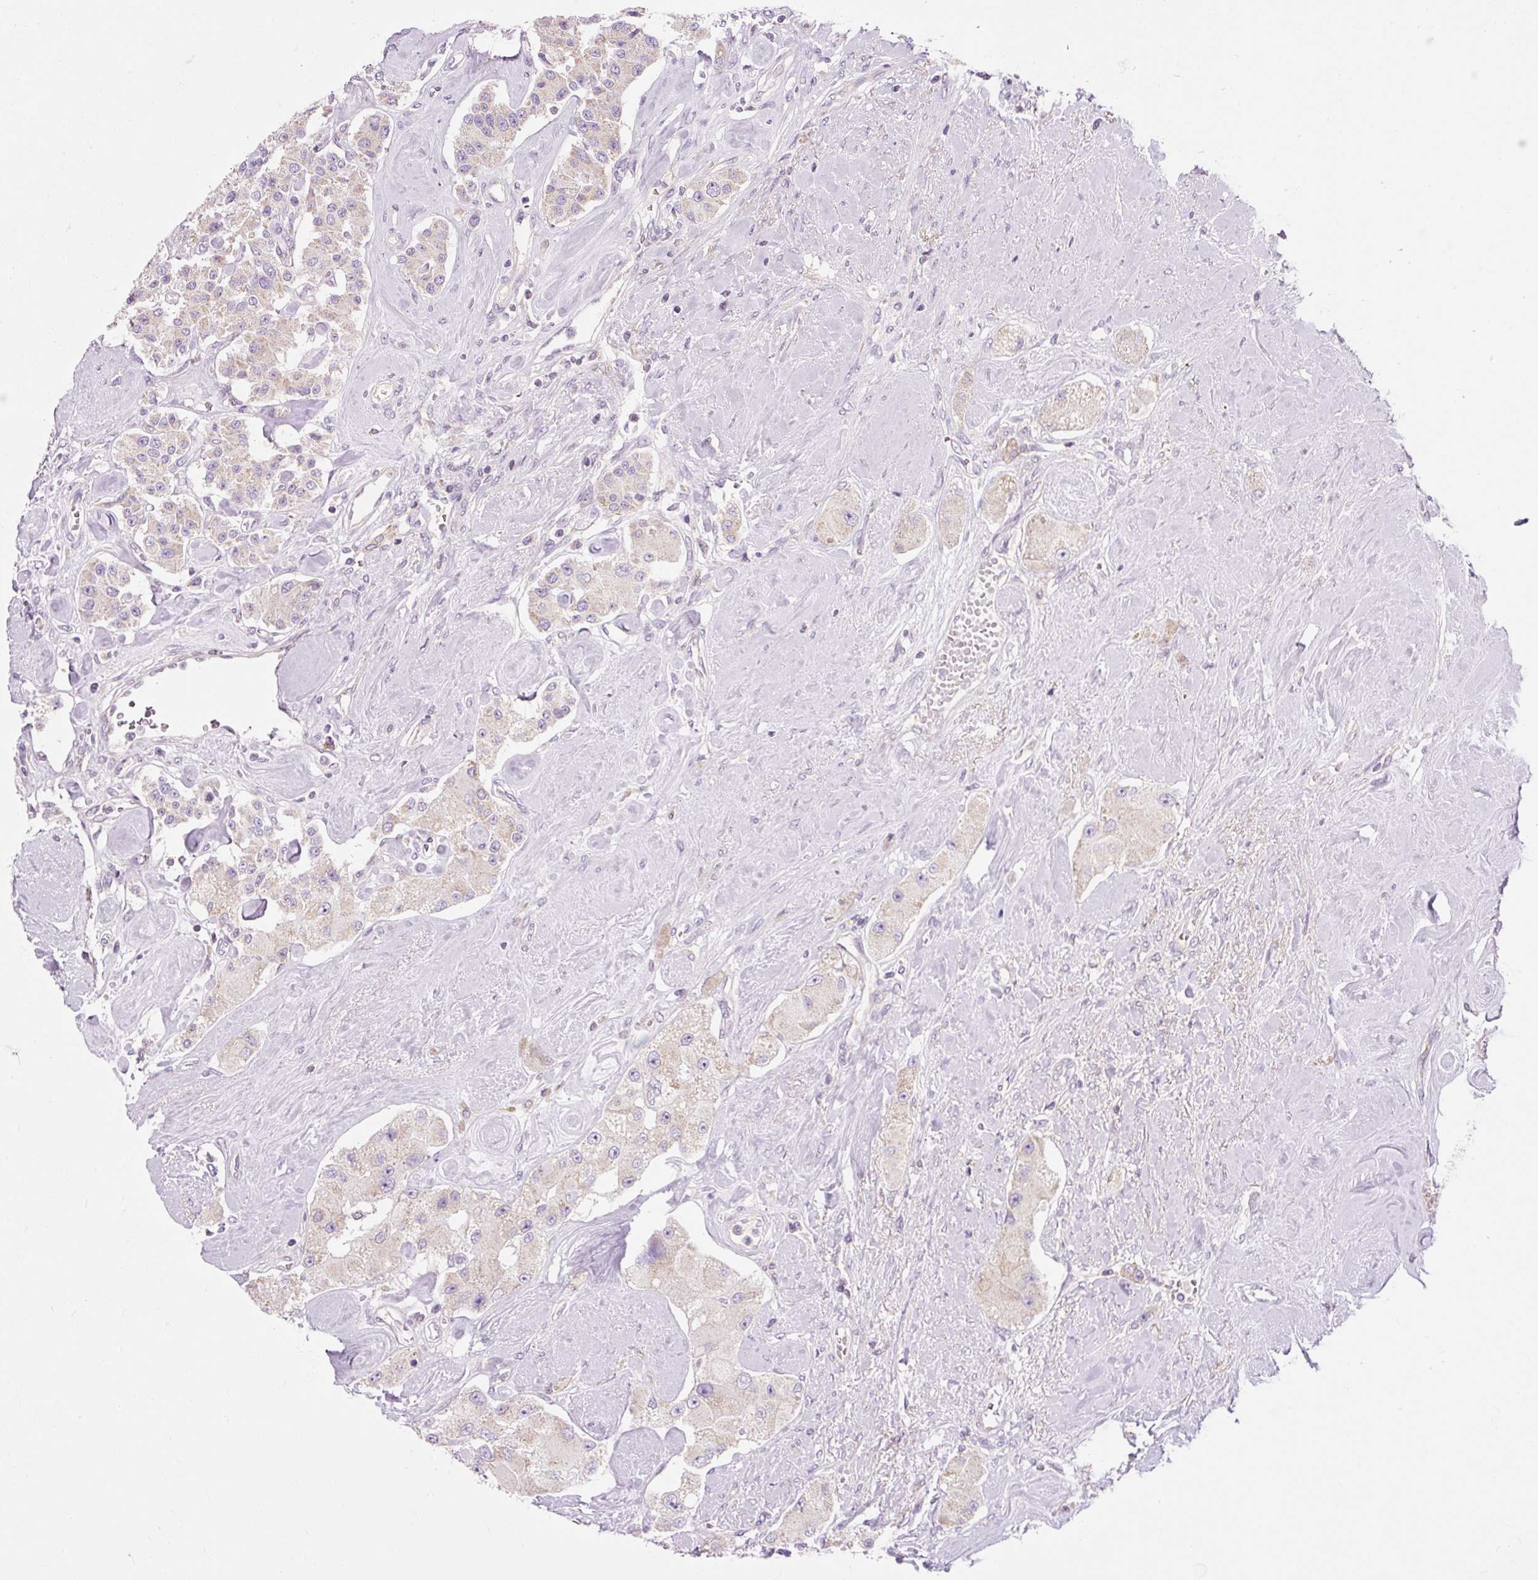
{"staining": {"intensity": "weak", "quantity": "<25%", "location": "cytoplasmic/membranous"}, "tissue": "carcinoid", "cell_type": "Tumor cells", "image_type": "cancer", "snomed": [{"axis": "morphology", "description": "Carcinoid, malignant, NOS"}, {"axis": "topography", "description": "Pancreas"}], "caption": "This is an immunohistochemistry (IHC) image of human carcinoid. There is no expression in tumor cells.", "gene": "IMMT", "patient": {"sex": "male", "age": 41}}